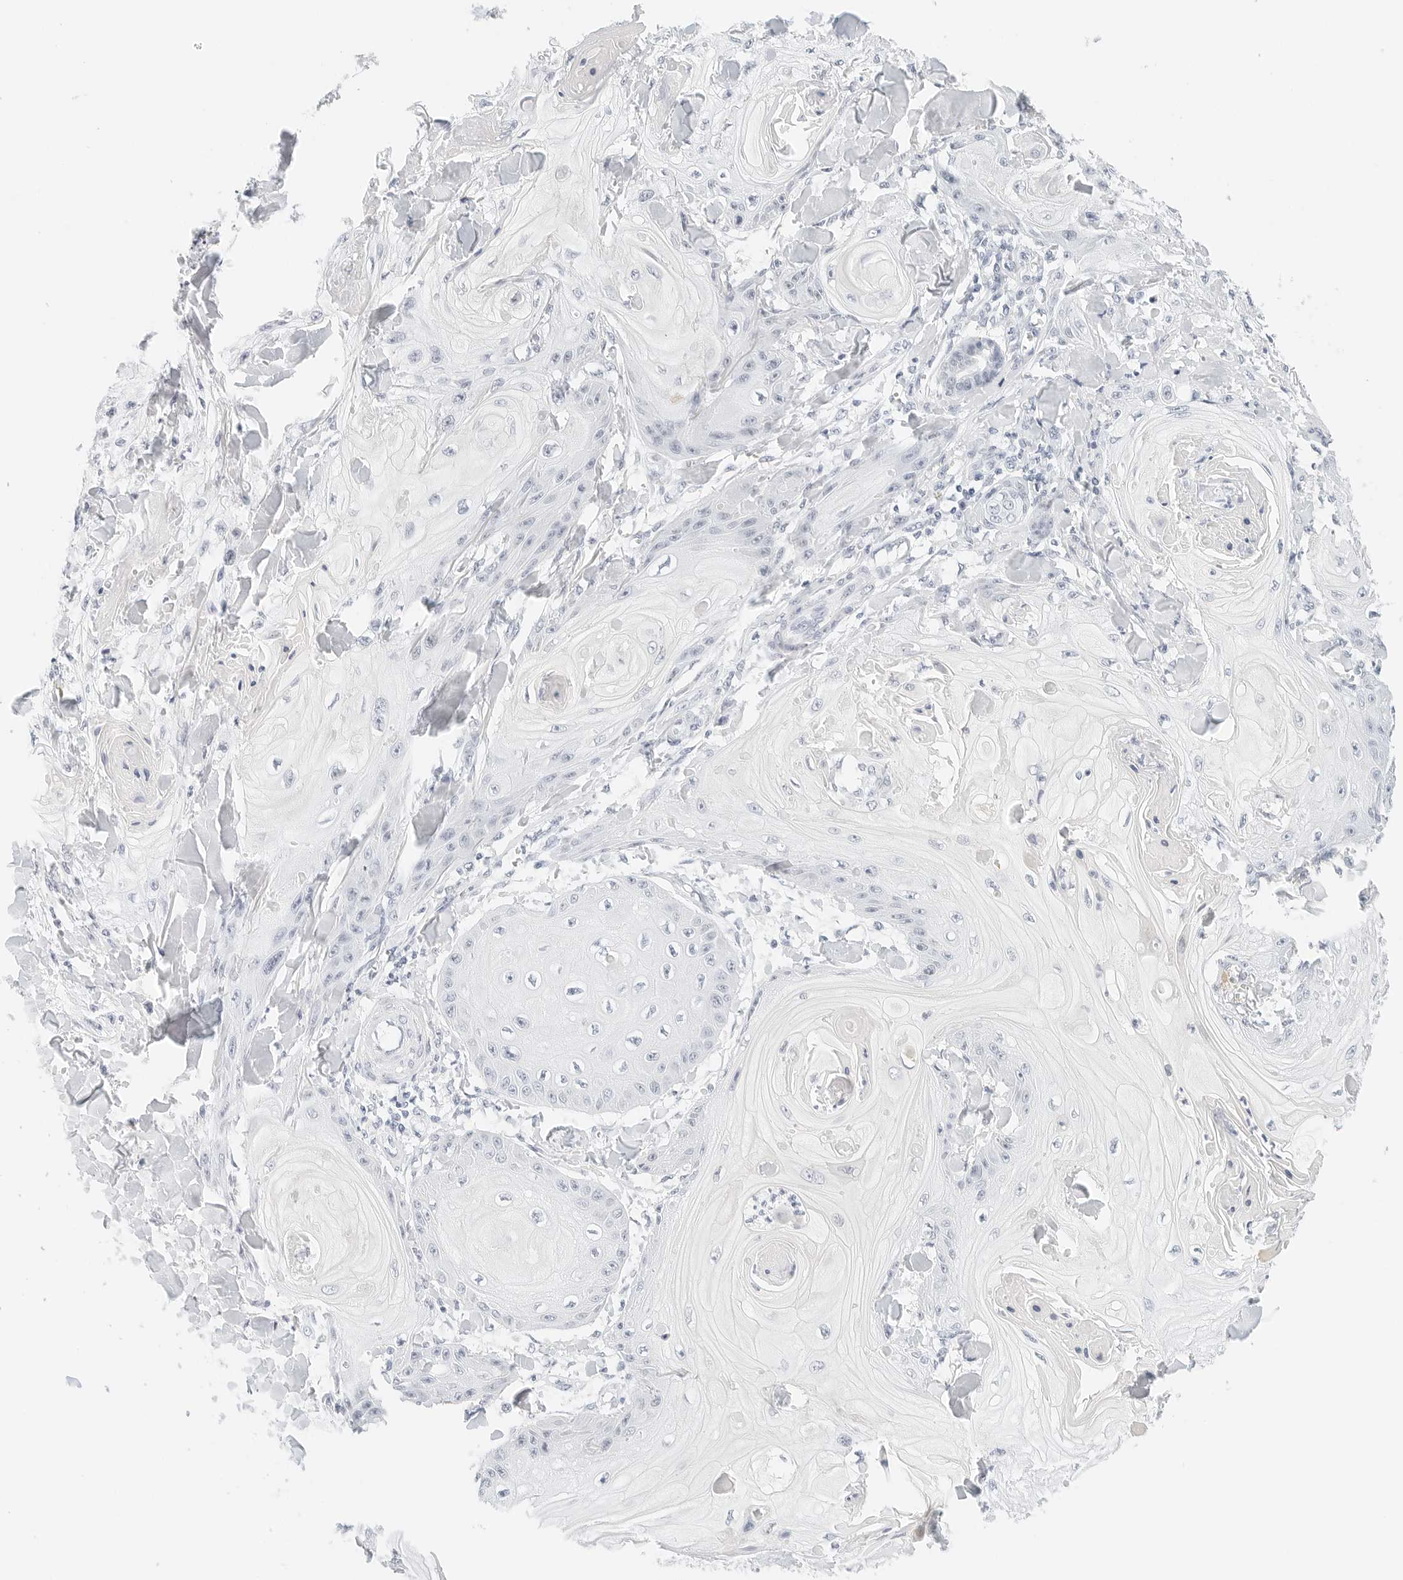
{"staining": {"intensity": "negative", "quantity": "none", "location": "none"}, "tissue": "skin cancer", "cell_type": "Tumor cells", "image_type": "cancer", "snomed": [{"axis": "morphology", "description": "Squamous cell carcinoma, NOS"}, {"axis": "topography", "description": "Skin"}], "caption": "There is no significant positivity in tumor cells of skin squamous cell carcinoma.", "gene": "CD22", "patient": {"sex": "male", "age": 74}}